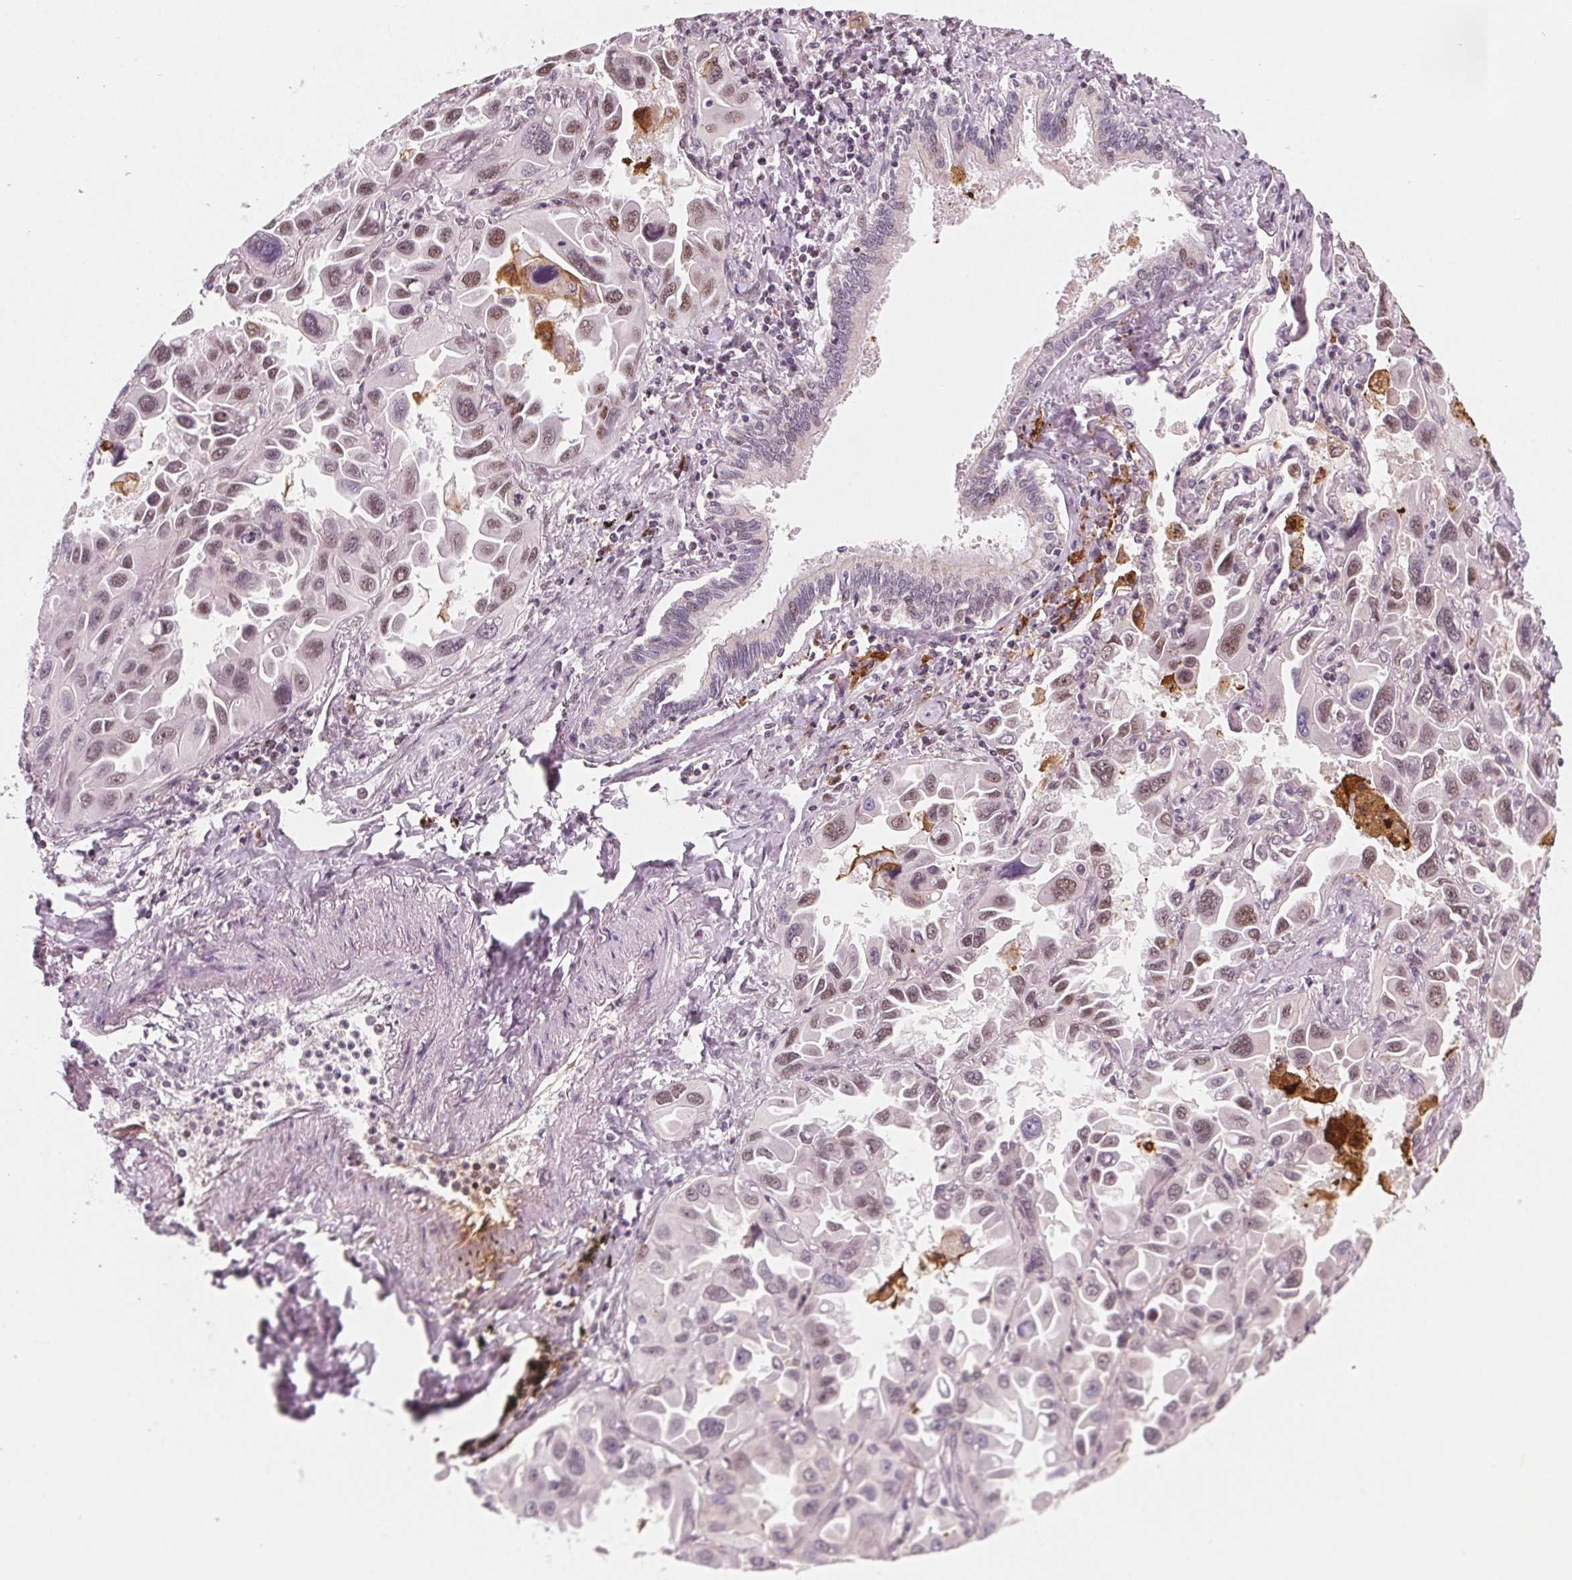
{"staining": {"intensity": "moderate", "quantity": "<25%", "location": "nuclear"}, "tissue": "lung cancer", "cell_type": "Tumor cells", "image_type": "cancer", "snomed": [{"axis": "morphology", "description": "Adenocarcinoma, NOS"}, {"axis": "topography", "description": "Lung"}], "caption": "DAB immunohistochemical staining of lung adenocarcinoma exhibits moderate nuclear protein expression in approximately <25% of tumor cells.", "gene": "DPM2", "patient": {"sex": "male", "age": 64}}